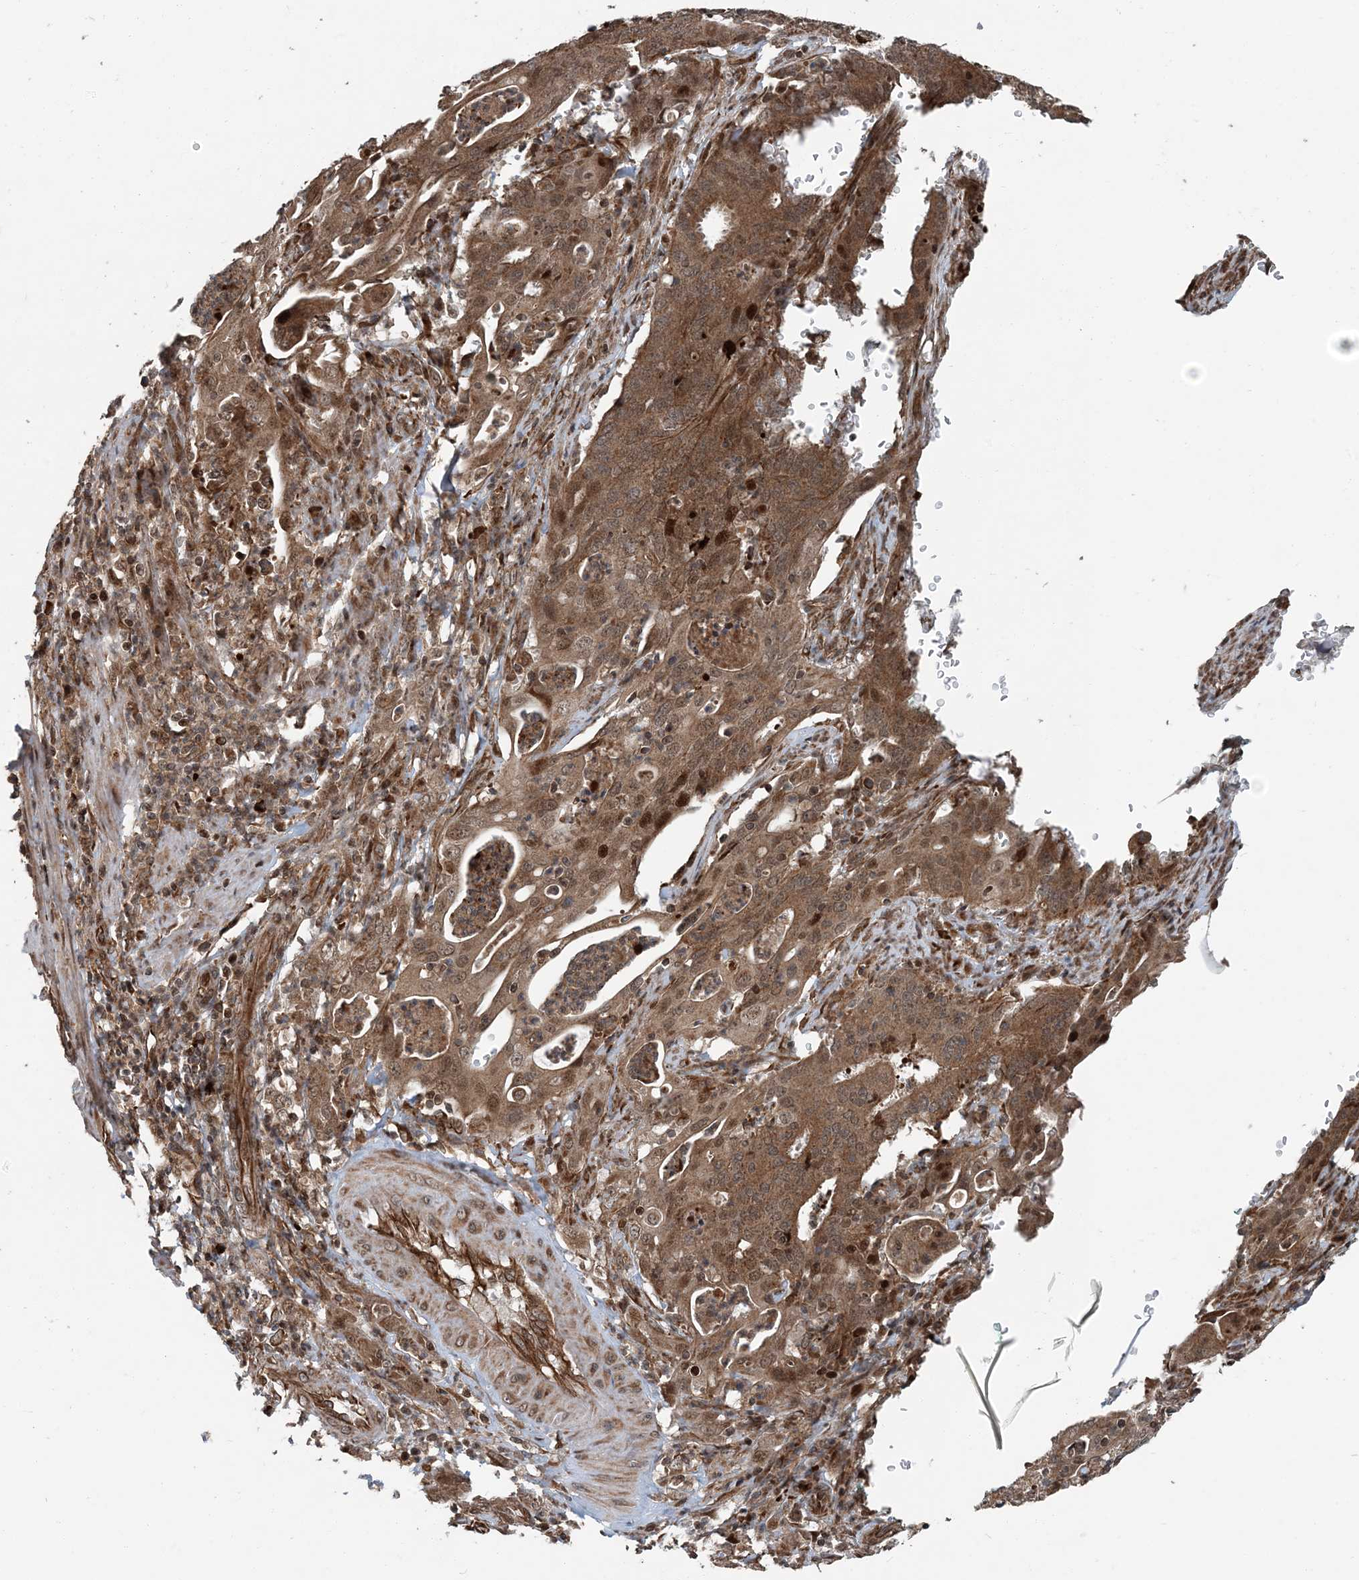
{"staining": {"intensity": "strong", "quantity": ">75%", "location": "cytoplasmic/membranous"}, "tissue": "cervical cancer", "cell_type": "Tumor cells", "image_type": "cancer", "snomed": [{"axis": "morphology", "description": "Adenocarcinoma, NOS"}, {"axis": "topography", "description": "Cervix"}], "caption": "Protein expression by immunohistochemistry displays strong cytoplasmic/membranous expression in approximately >75% of tumor cells in cervical cancer. Using DAB (3,3'-diaminobenzidine) (brown) and hematoxylin (blue) stains, captured at high magnification using brightfield microscopy.", "gene": "EDEM2", "patient": {"sex": "female", "age": 44}}